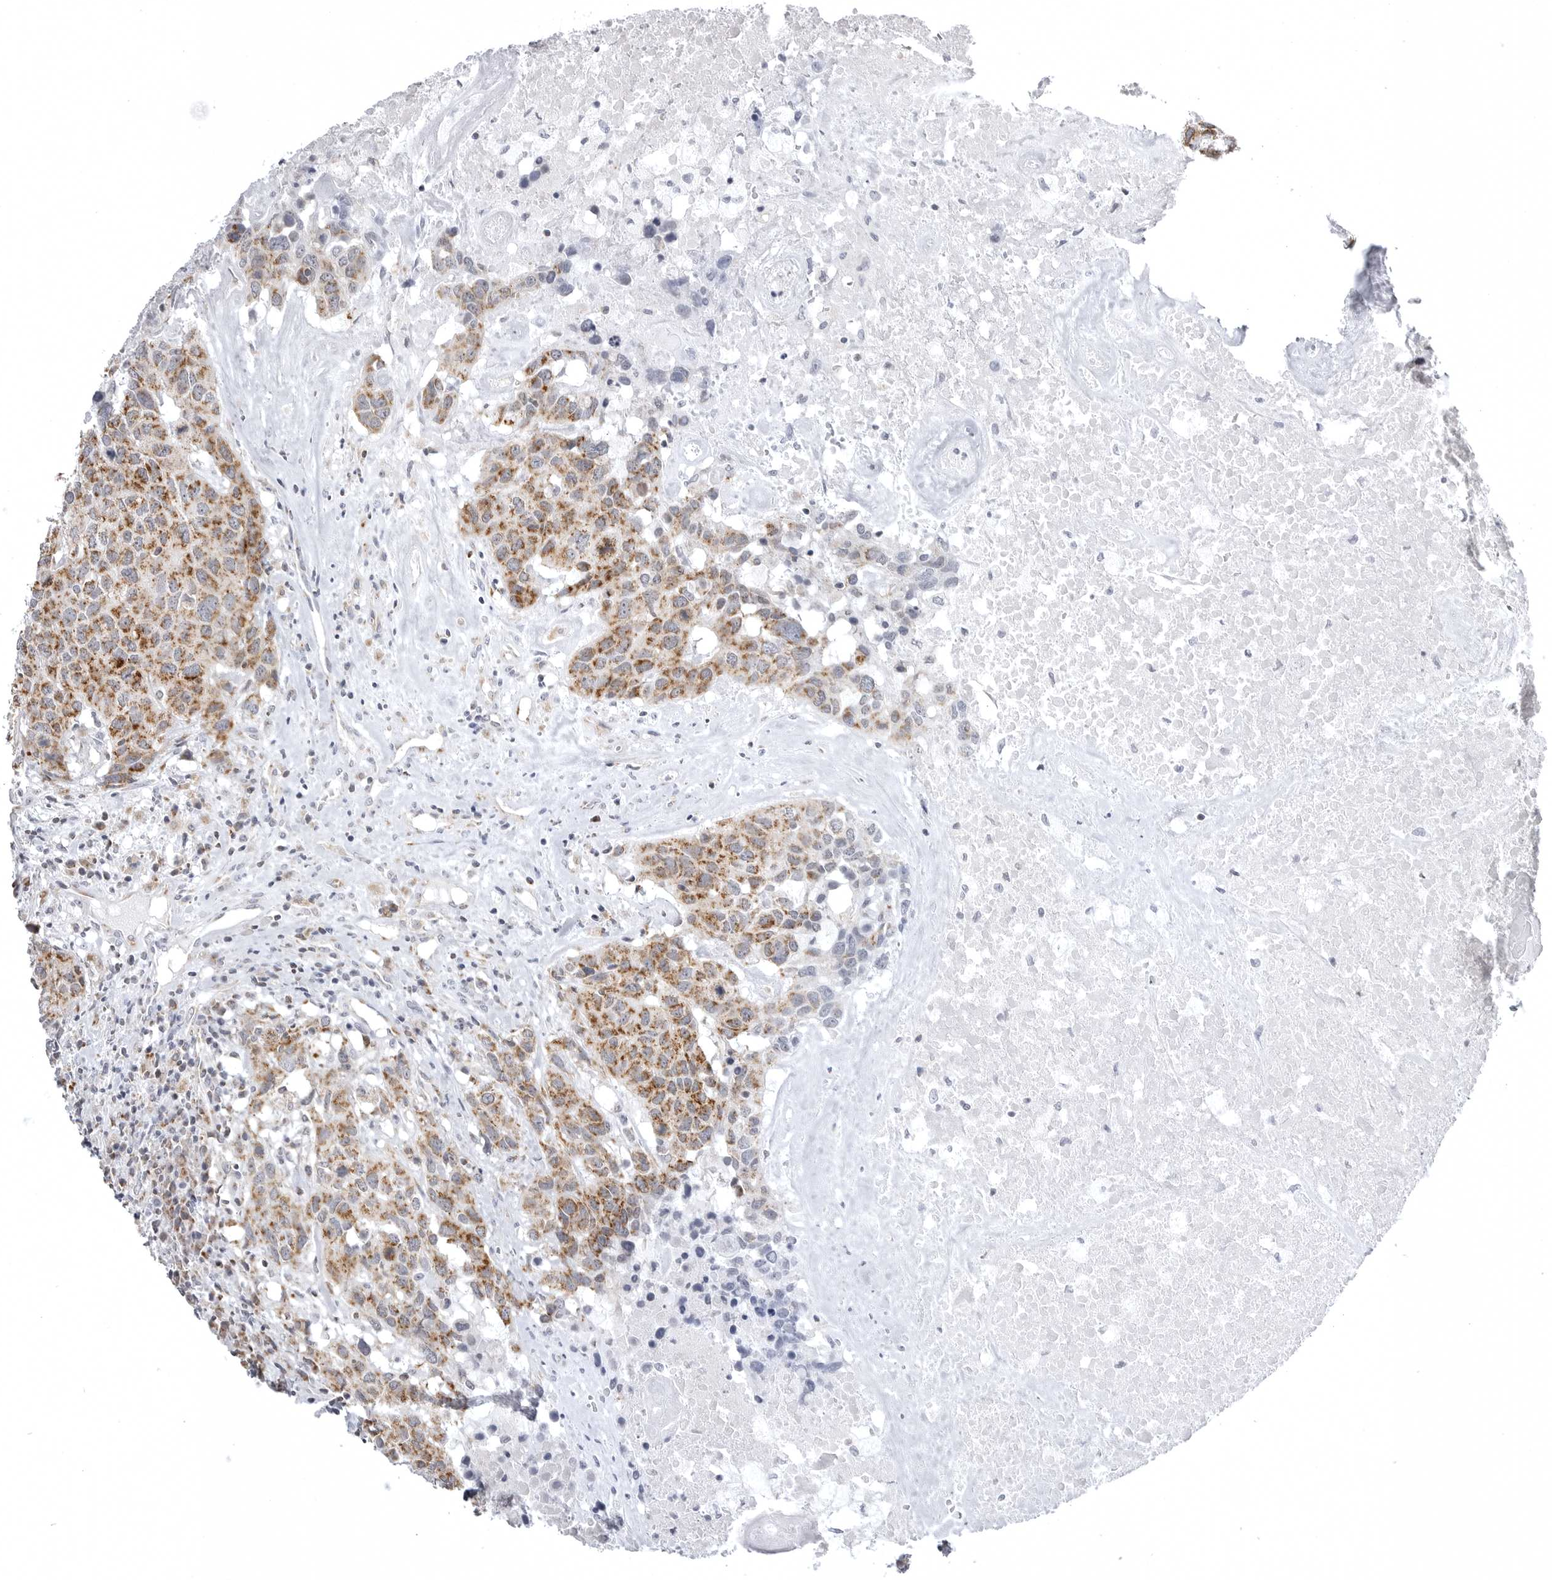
{"staining": {"intensity": "strong", "quantity": ">75%", "location": "cytoplasmic/membranous"}, "tissue": "head and neck cancer", "cell_type": "Tumor cells", "image_type": "cancer", "snomed": [{"axis": "morphology", "description": "Squamous cell carcinoma, NOS"}, {"axis": "topography", "description": "Head-Neck"}], "caption": "The photomicrograph demonstrates immunohistochemical staining of squamous cell carcinoma (head and neck). There is strong cytoplasmic/membranous positivity is seen in approximately >75% of tumor cells.", "gene": "TUFM", "patient": {"sex": "male", "age": 66}}